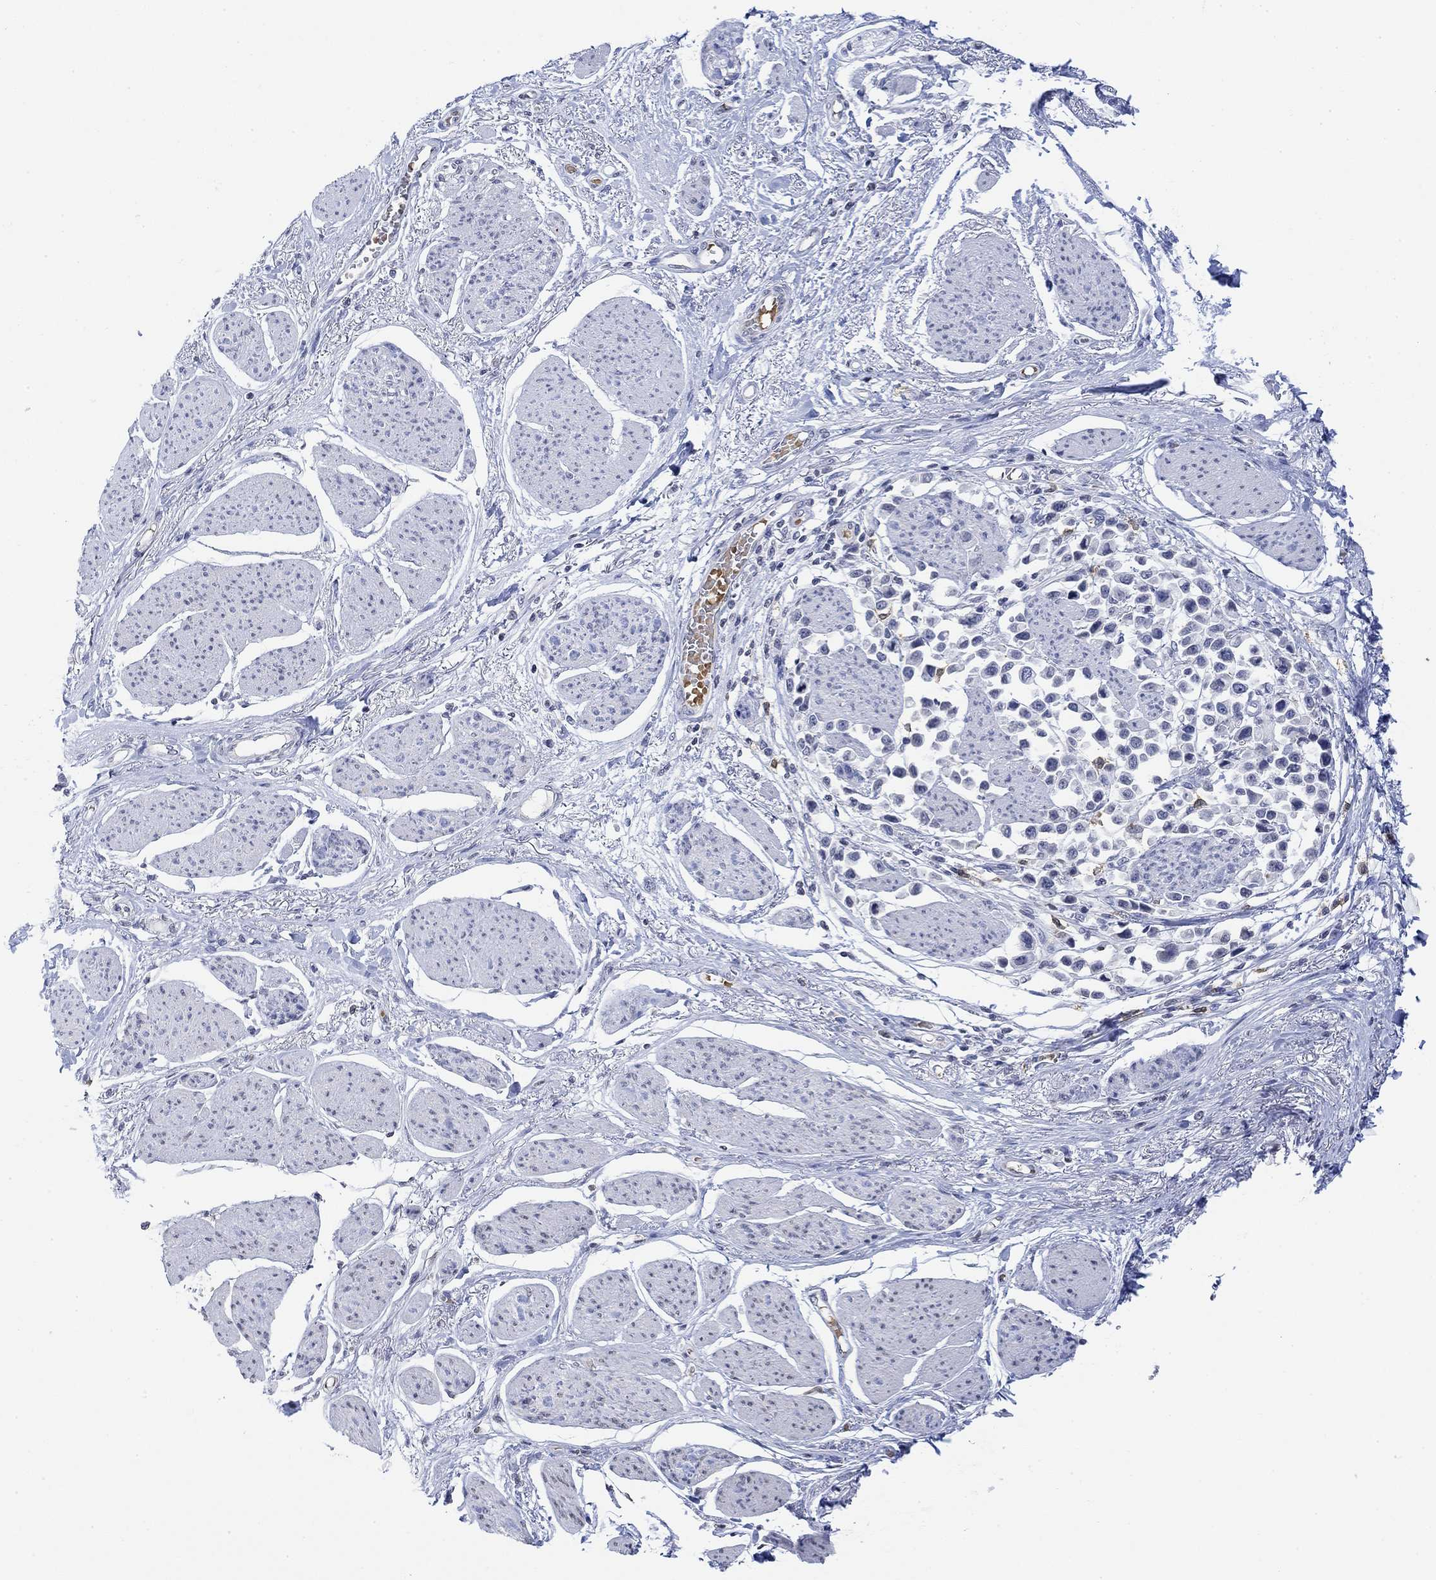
{"staining": {"intensity": "negative", "quantity": "none", "location": "none"}, "tissue": "stomach cancer", "cell_type": "Tumor cells", "image_type": "cancer", "snomed": [{"axis": "morphology", "description": "Adenocarcinoma, NOS"}, {"axis": "topography", "description": "Stomach"}], "caption": "High magnification brightfield microscopy of stomach adenocarcinoma stained with DAB (3,3'-diaminobenzidine) (brown) and counterstained with hematoxylin (blue): tumor cells show no significant expression.", "gene": "TMEM255A", "patient": {"sex": "female", "age": 81}}